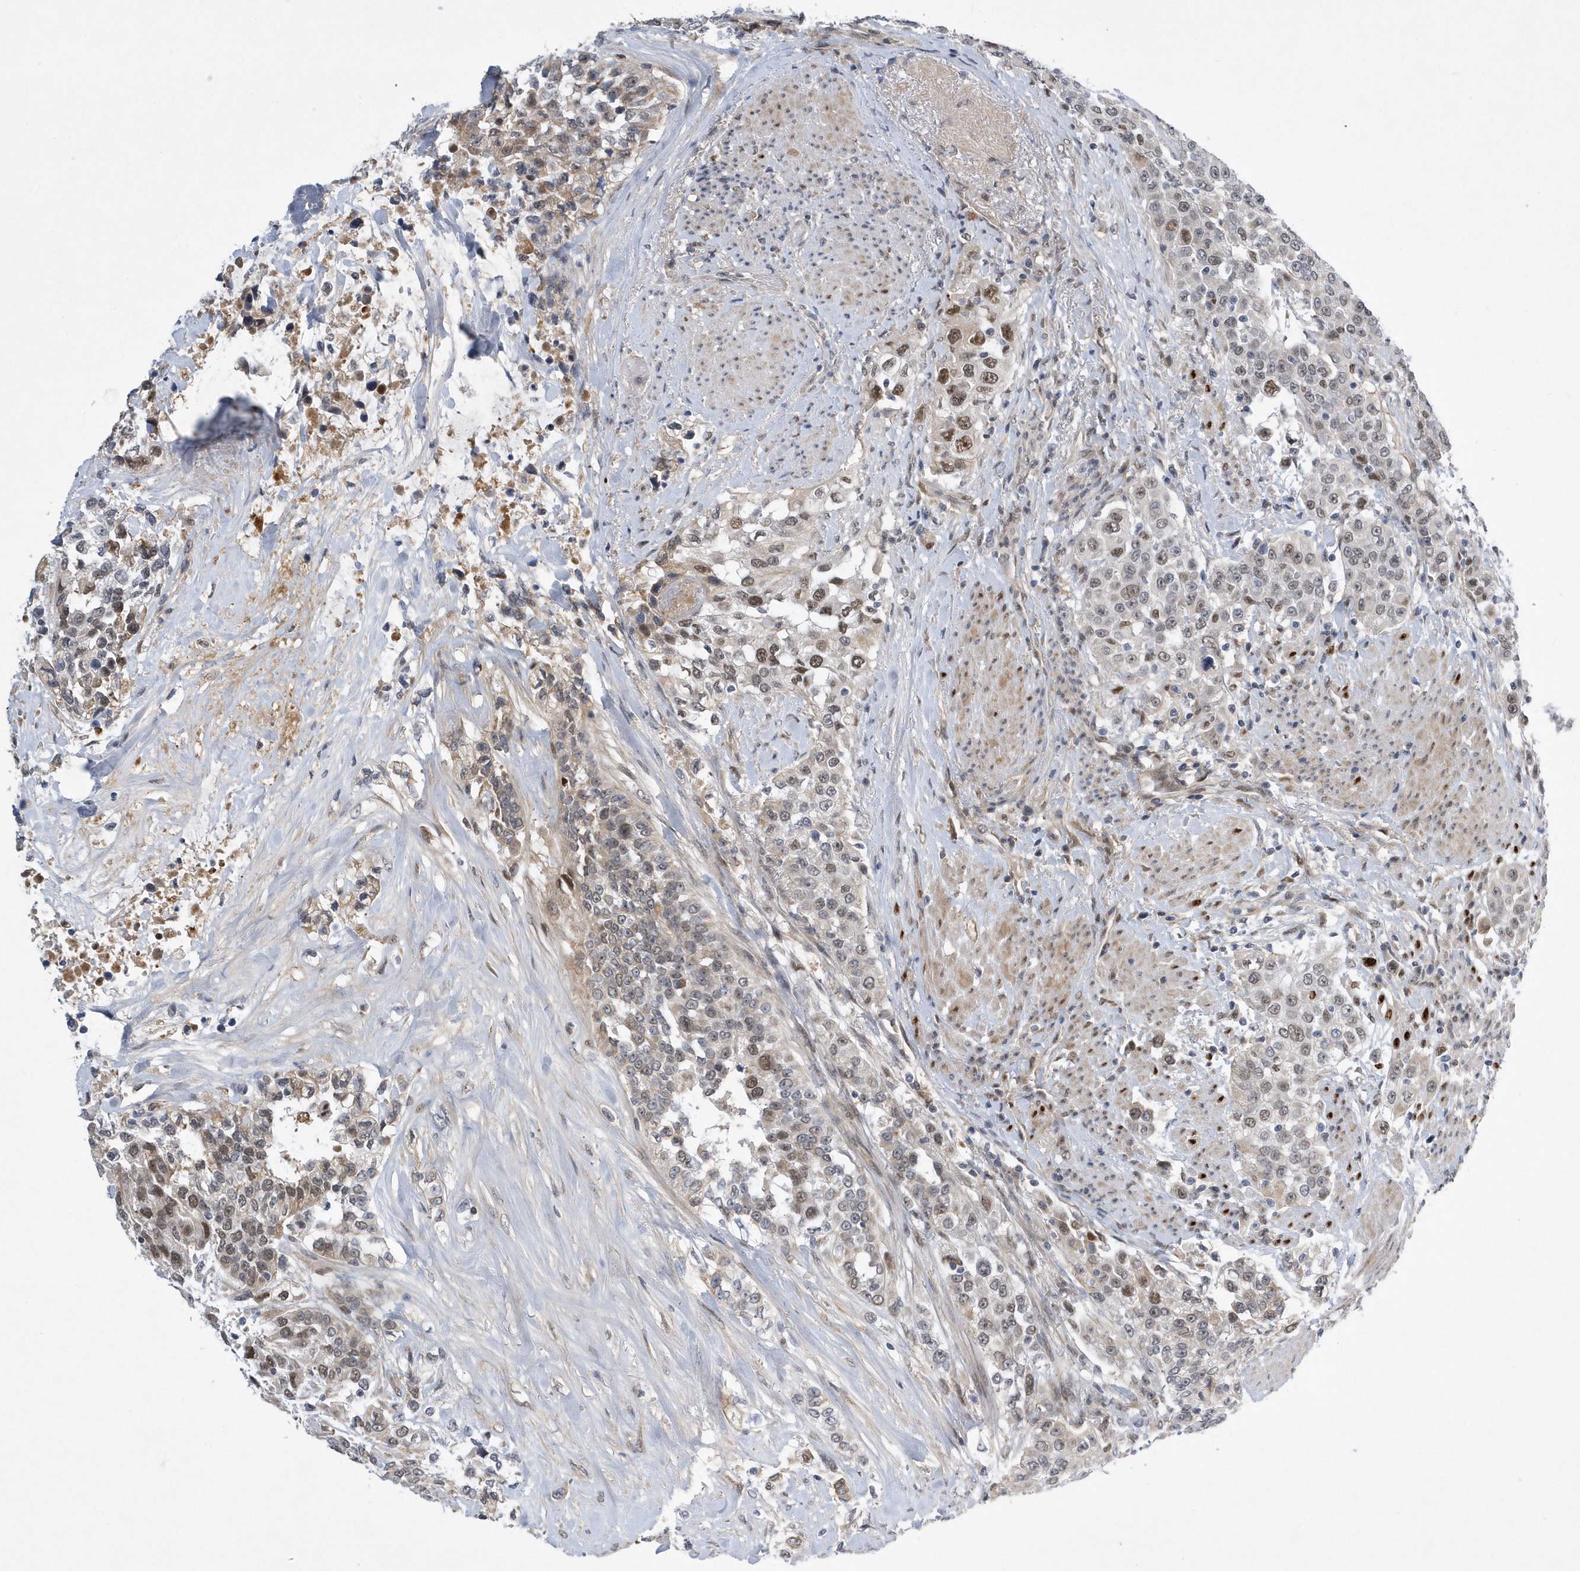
{"staining": {"intensity": "moderate", "quantity": "25%-75%", "location": "nuclear"}, "tissue": "urothelial cancer", "cell_type": "Tumor cells", "image_type": "cancer", "snomed": [{"axis": "morphology", "description": "Urothelial carcinoma, High grade"}, {"axis": "topography", "description": "Urinary bladder"}], "caption": "A brown stain labels moderate nuclear positivity of a protein in human urothelial carcinoma (high-grade) tumor cells.", "gene": "FAM217A", "patient": {"sex": "female", "age": 80}}